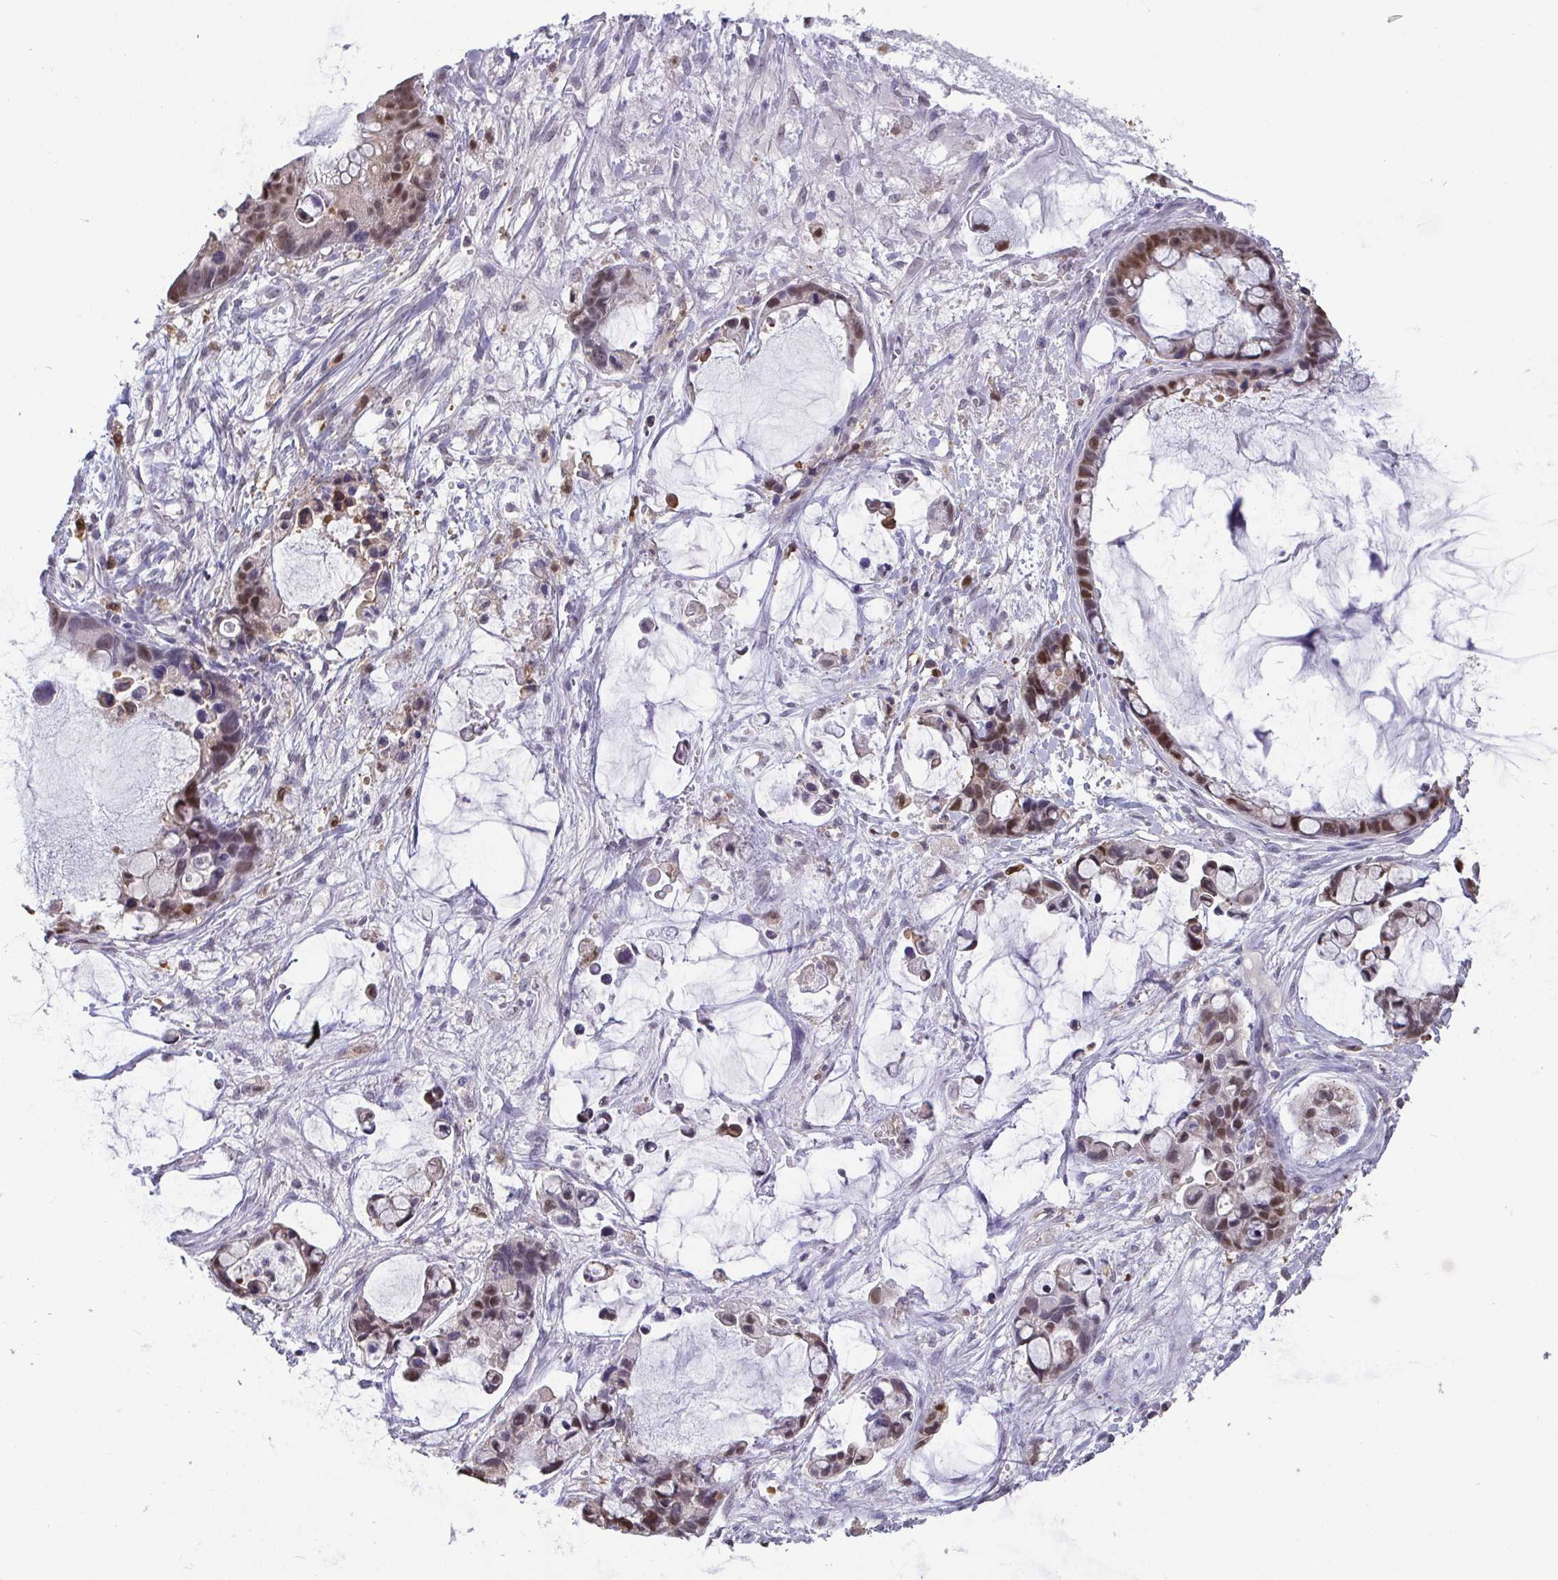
{"staining": {"intensity": "moderate", "quantity": ">75%", "location": "nuclear"}, "tissue": "ovarian cancer", "cell_type": "Tumor cells", "image_type": "cancer", "snomed": [{"axis": "morphology", "description": "Cystadenocarcinoma, mucinous, NOS"}, {"axis": "topography", "description": "Ovary"}], "caption": "IHC histopathology image of neoplastic tissue: human mucinous cystadenocarcinoma (ovarian) stained using IHC reveals medium levels of moderate protein expression localized specifically in the nuclear of tumor cells, appearing as a nuclear brown color.", "gene": "IDH1", "patient": {"sex": "female", "age": 63}}